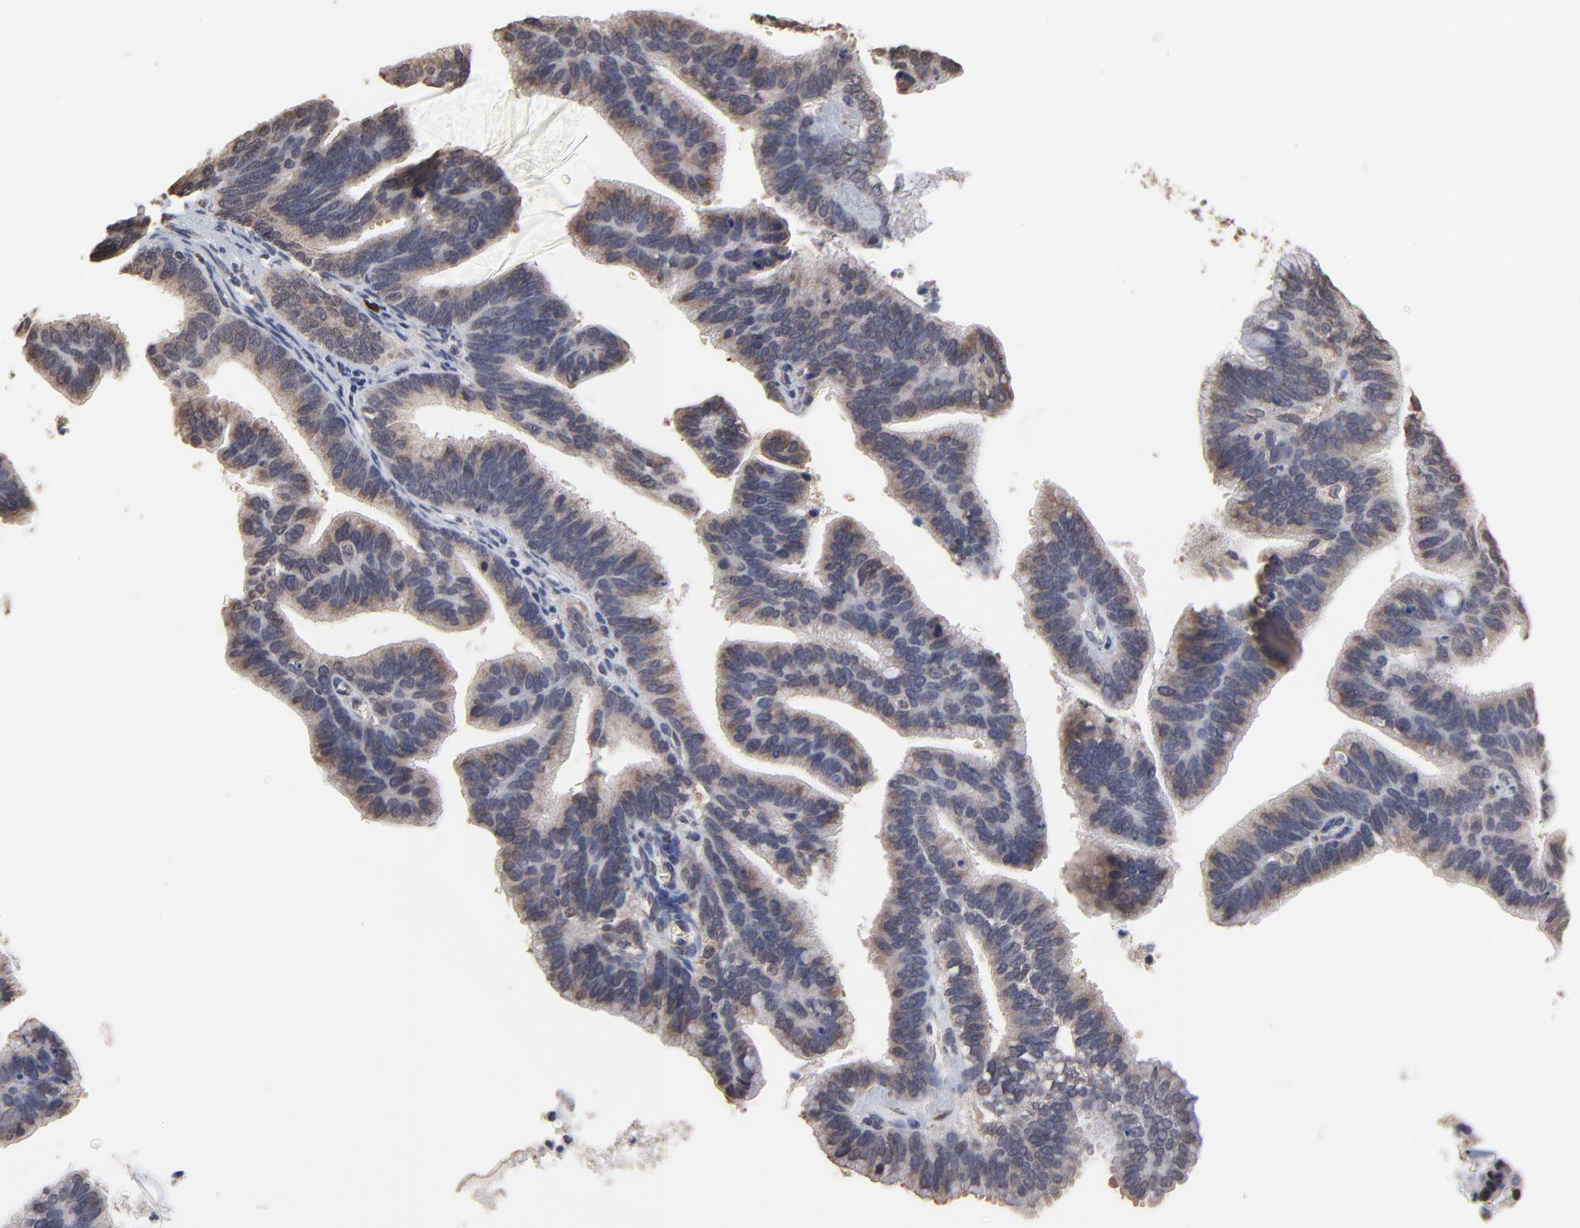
{"staining": {"intensity": "moderate", "quantity": "25%-75%", "location": "cytoplasmic/membranous"}, "tissue": "cervical cancer", "cell_type": "Tumor cells", "image_type": "cancer", "snomed": [{"axis": "morphology", "description": "Adenocarcinoma, NOS"}, {"axis": "topography", "description": "Cervix"}], "caption": "DAB immunohistochemical staining of cervical adenocarcinoma reveals moderate cytoplasmic/membranous protein positivity in about 25%-75% of tumor cells. (DAB = brown stain, brightfield microscopy at high magnification).", "gene": "CHM", "patient": {"sex": "female", "age": 47}}